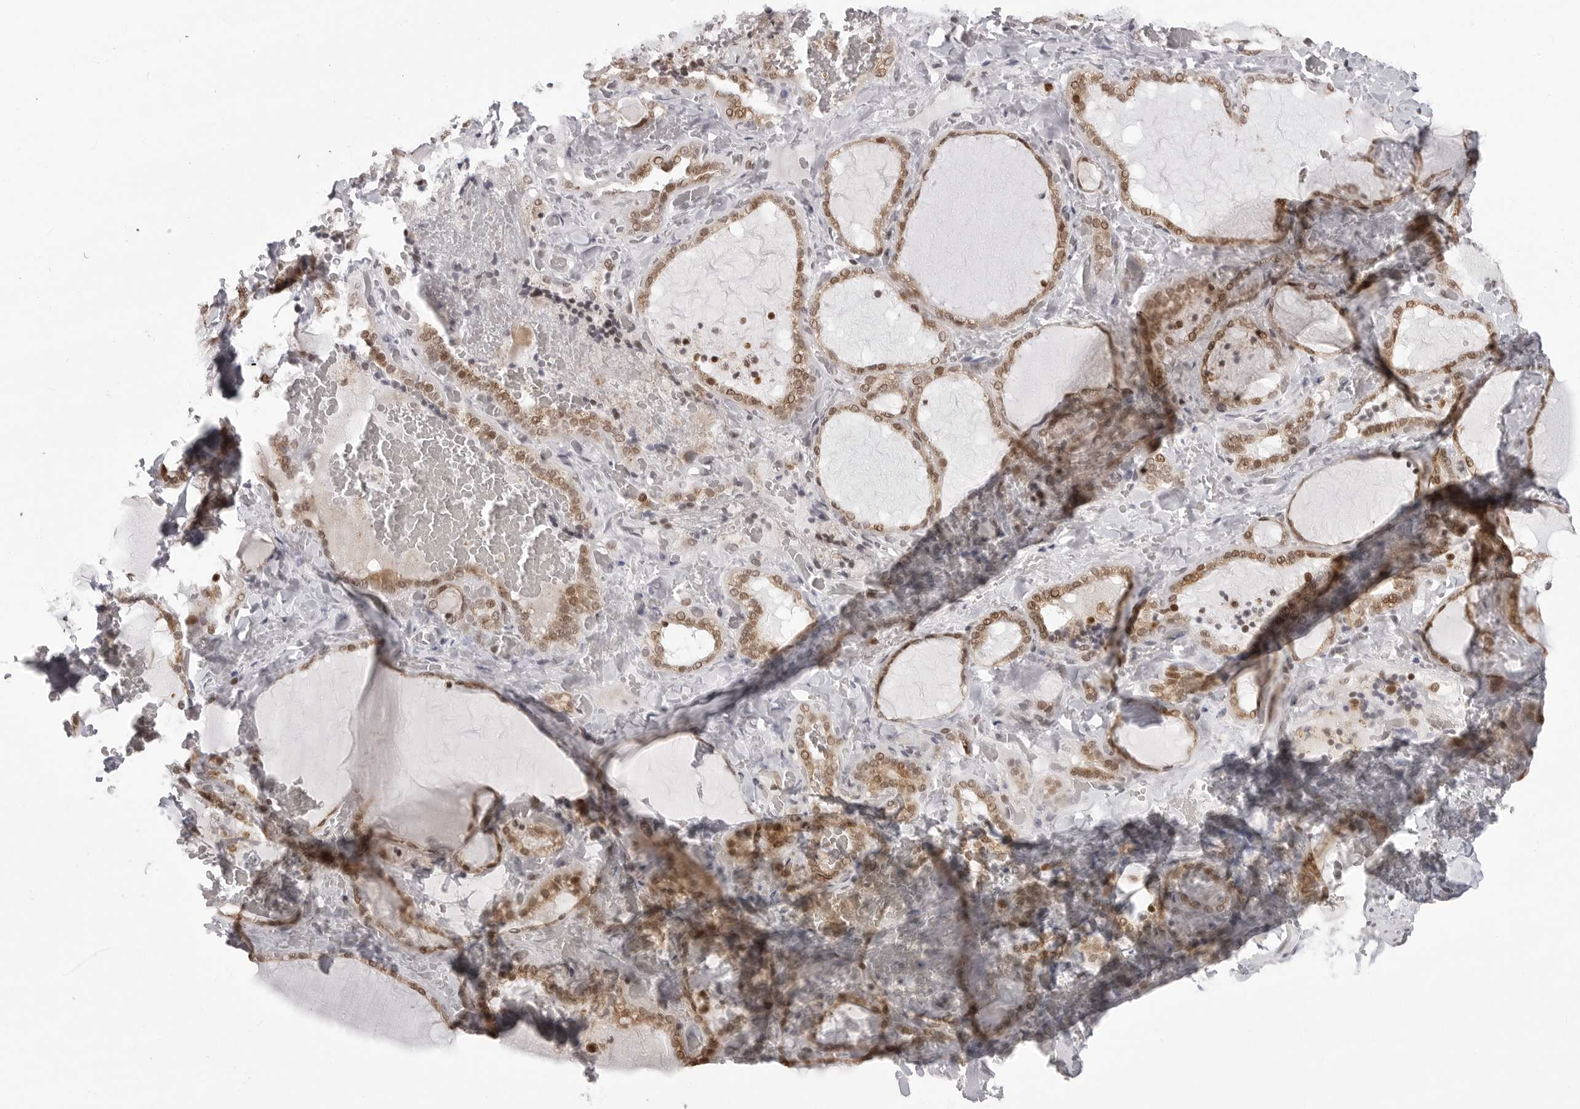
{"staining": {"intensity": "moderate", "quantity": ">75%", "location": "cytoplasmic/membranous,nuclear"}, "tissue": "thyroid gland", "cell_type": "Glandular cells", "image_type": "normal", "snomed": [{"axis": "morphology", "description": "Normal tissue, NOS"}, {"axis": "topography", "description": "Thyroid gland"}], "caption": "Brown immunohistochemical staining in benign human thyroid gland exhibits moderate cytoplasmic/membranous,nuclear staining in approximately >75% of glandular cells. (DAB = brown stain, brightfield microscopy at high magnification).", "gene": "PHF3", "patient": {"sex": "female", "age": 22}}